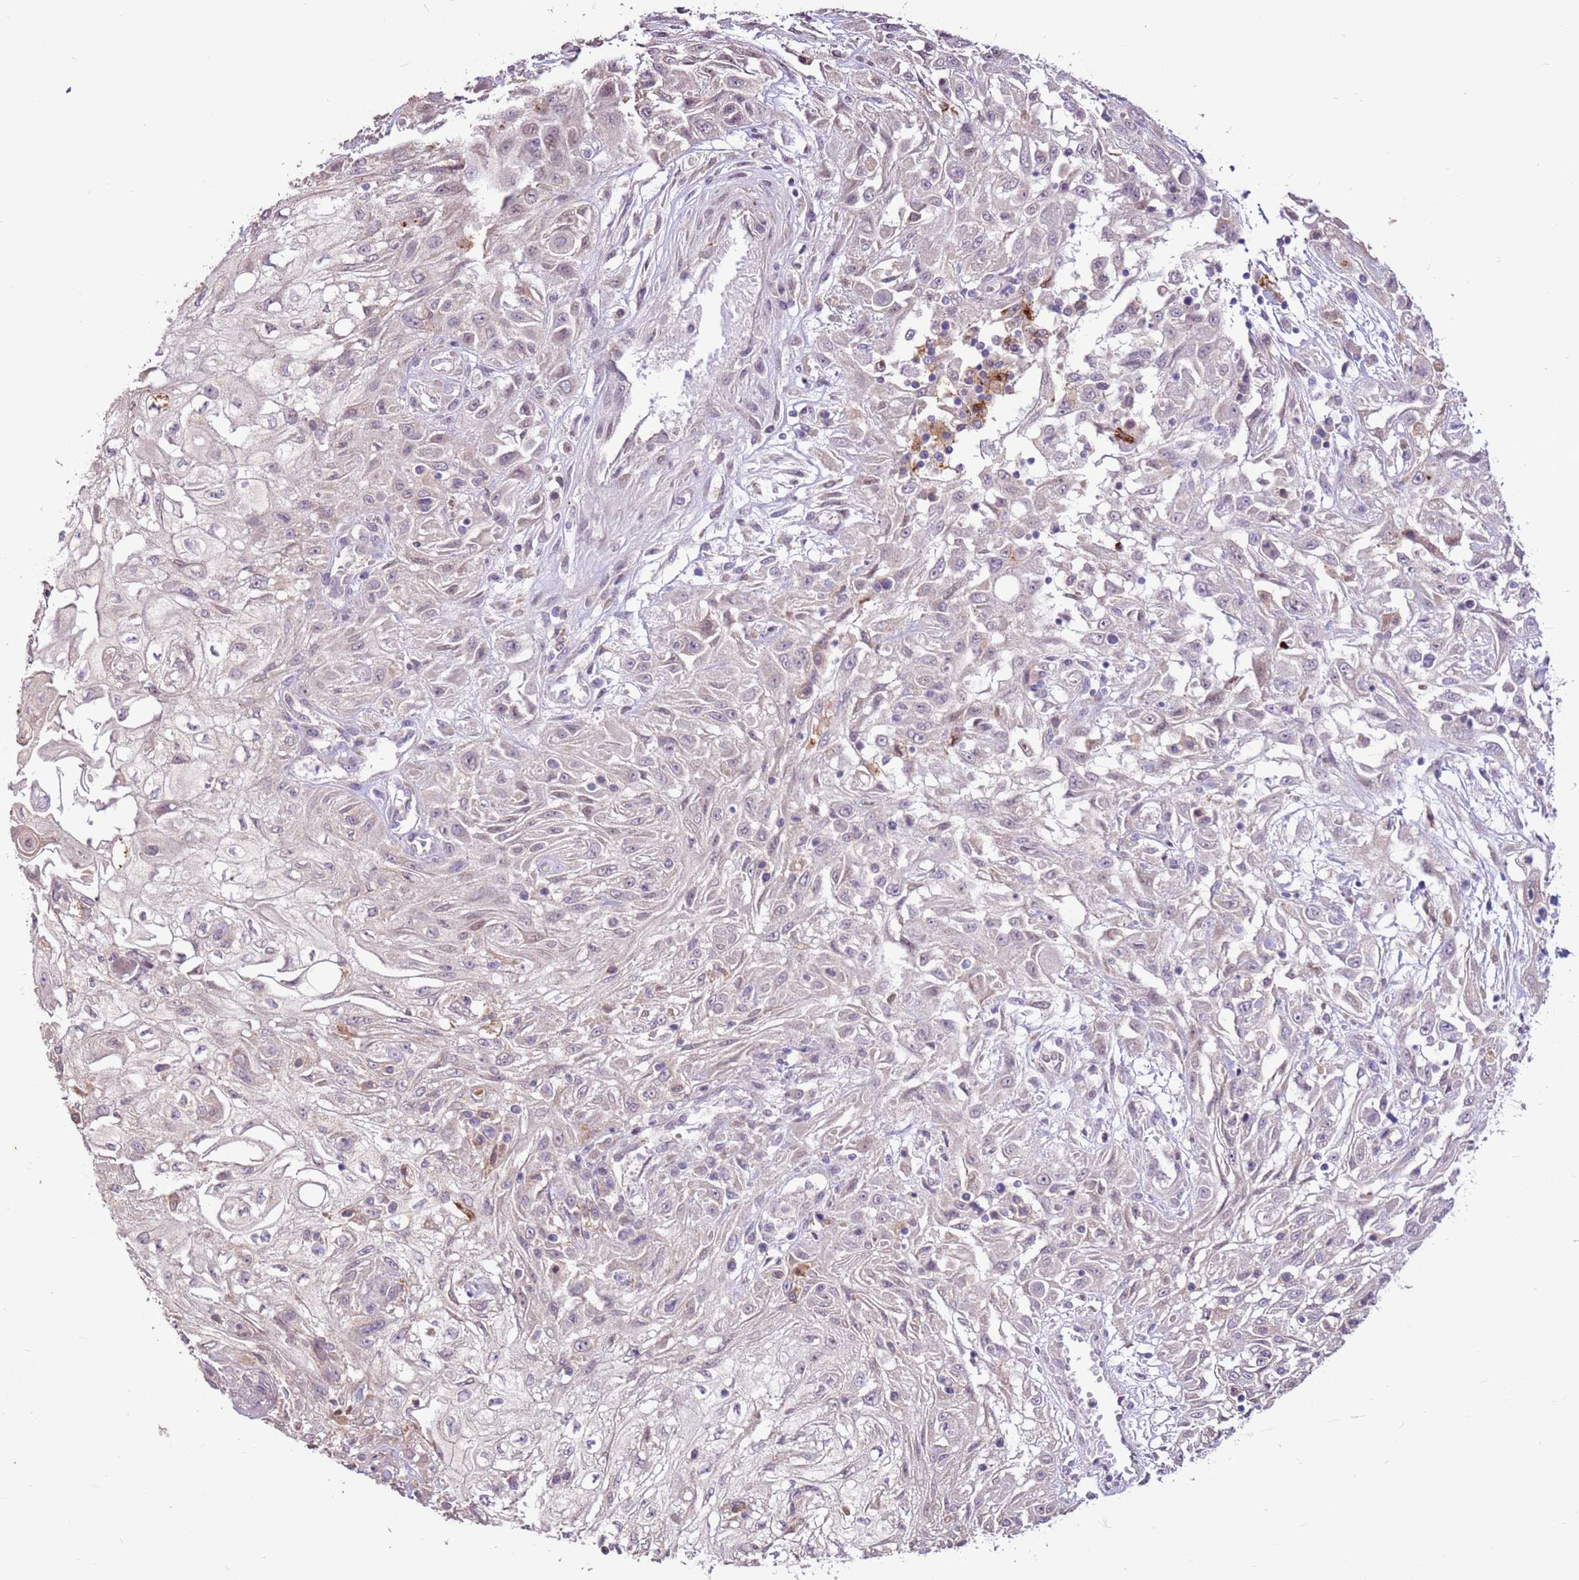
{"staining": {"intensity": "negative", "quantity": "none", "location": "none"}, "tissue": "skin cancer", "cell_type": "Tumor cells", "image_type": "cancer", "snomed": [{"axis": "morphology", "description": "Squamous cell carcinoma, NOS"}, {"axis": "morphology", "description": "Squamous cell carcinoma, metastatic, NOS"}, {"axis": "topography", "description": "Skin"}, {"axis": "topography", "description": "Lymph node"}], "caption": "This is a micrograph of immunohistochemistry (IHC) staining of skin cancer (squamous cell carcinoma), which shows no staining in tumor cells. (DAB (3,3'-diaminobenzidine) IHC visualized using brightfield microscopy, high magnification).", "gene": "LGI4", "patient": {"sex": "male", "age": 75}}